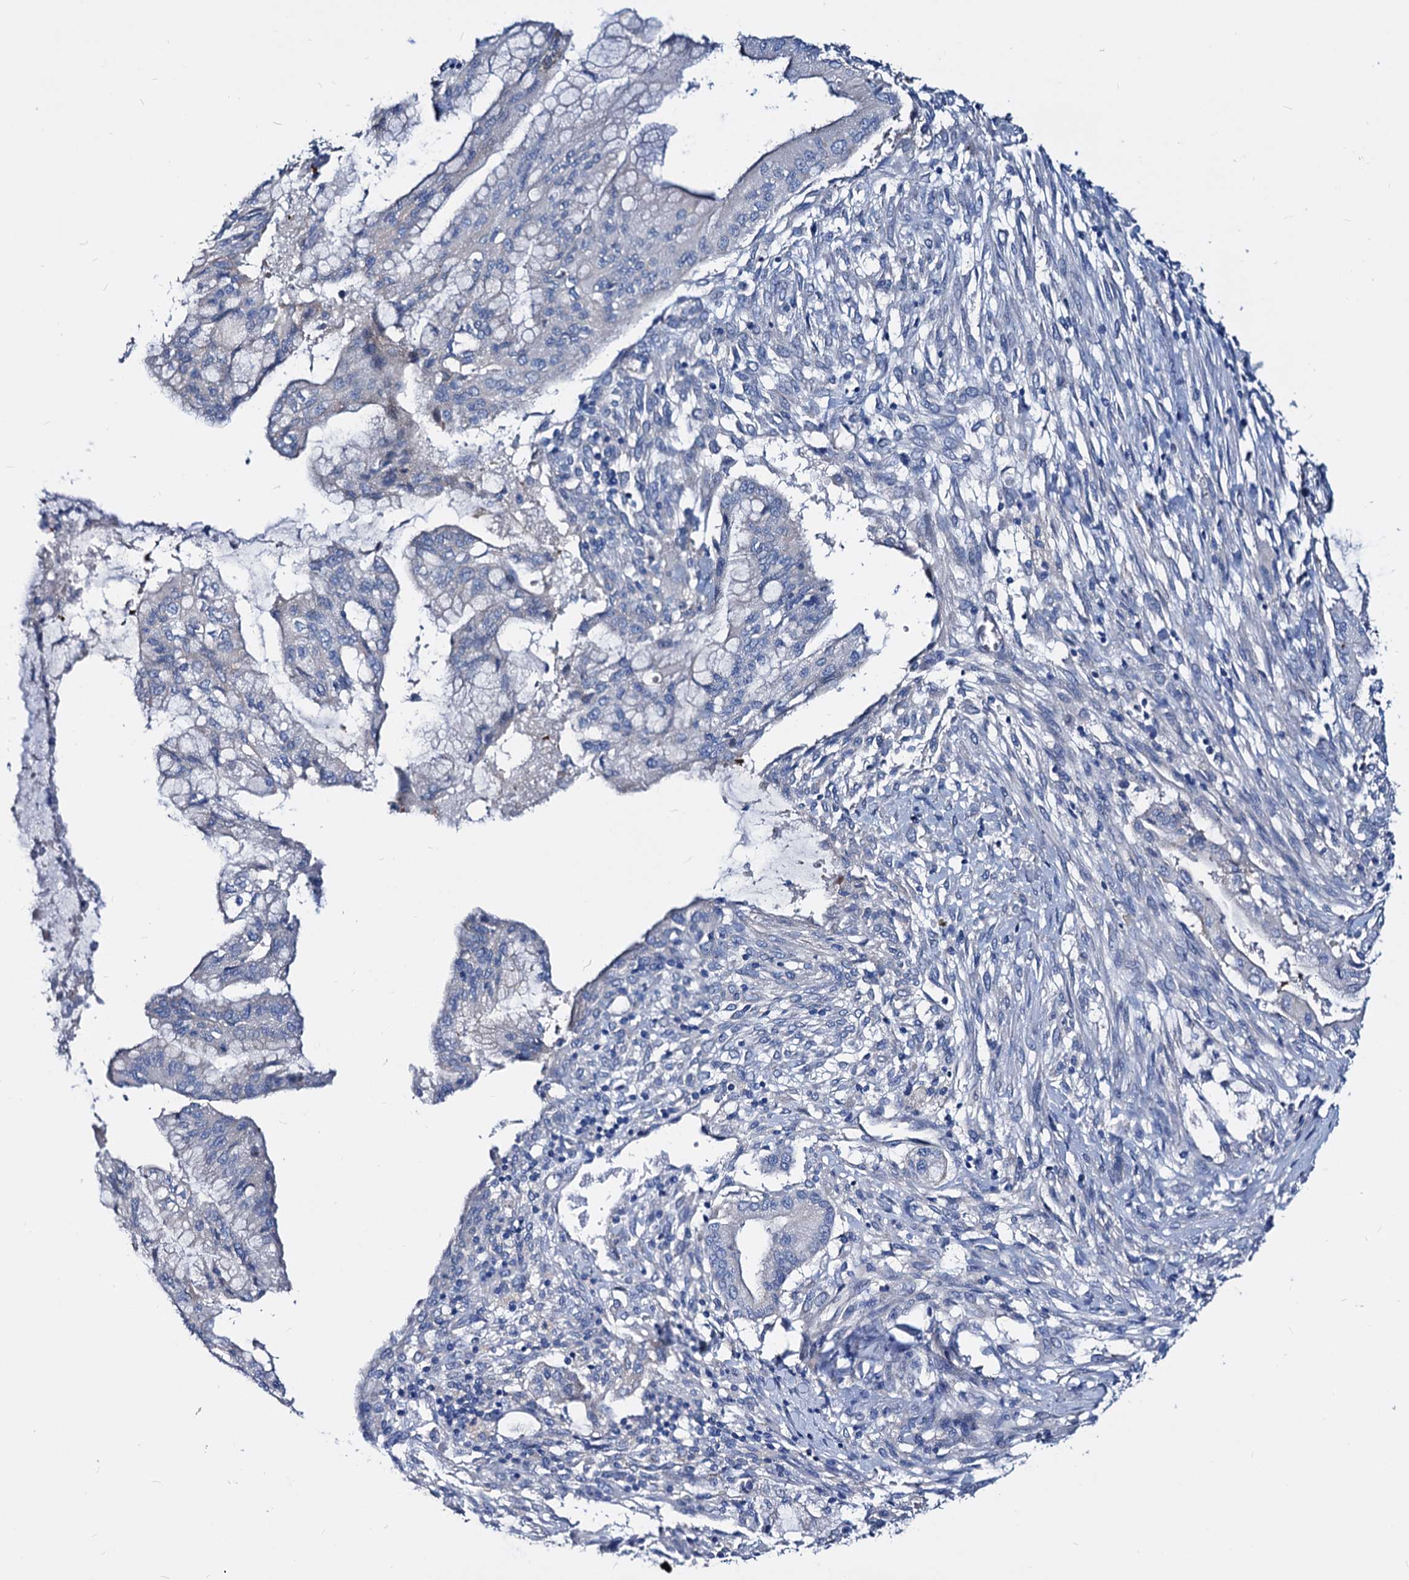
{"staining": {"intensity": "negative", "quantity": "none", "location": "none"}, "tissue": "pancreatic cancer", "cell_type": "Tumor cells", "image_type": "cancer", "snomed": [{"axis": "morphology", "description": "Adenocarcinoma, NOS"}, {"axis": "topography", "description": "Pancreas"}], "caption": "The IHC micrograph has no significant positivity in tumor cells of pancreatic adenocarcinoma tissue.", "gene": "DYDC2", "patient": {"sex": "male", "age": 46}}